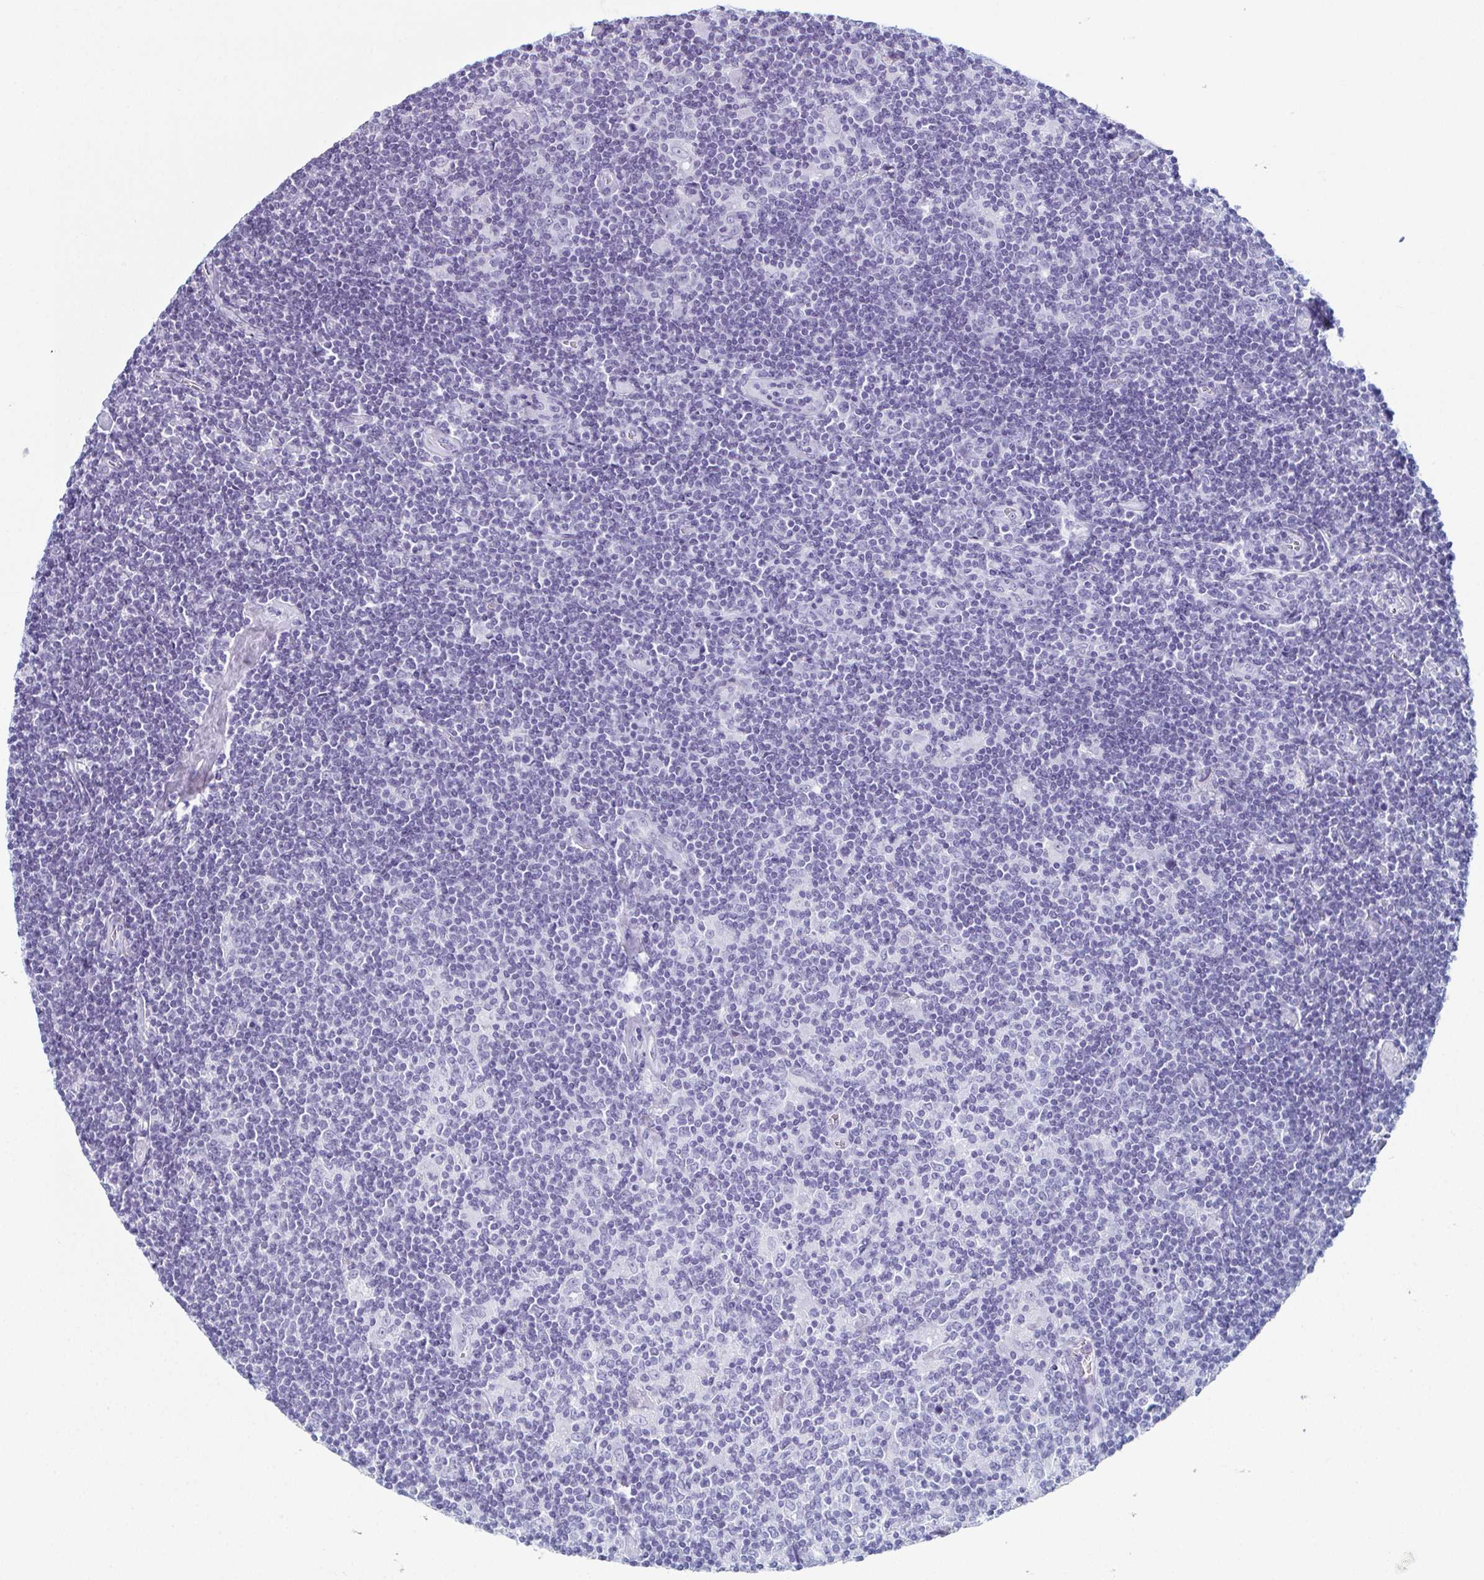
{"staining": {"intensity": "negative", "quantity": "none", "location": "none"}, "tissue": "lymphoma", "cell_type": "Tumor cells", "image_type": "cancer", "snomed": [{"axis": "morphology", "description": "Hodgkin's disease, NOS"}, {"axis": "topography", "description": "Lymph node"}], "caption": "Immunohistochemical staining of Hodgkin's disease shows no significant positivity in tumor cells.", "gene": "ENKUR", "patient": {"sex": "male", "age": 40}}